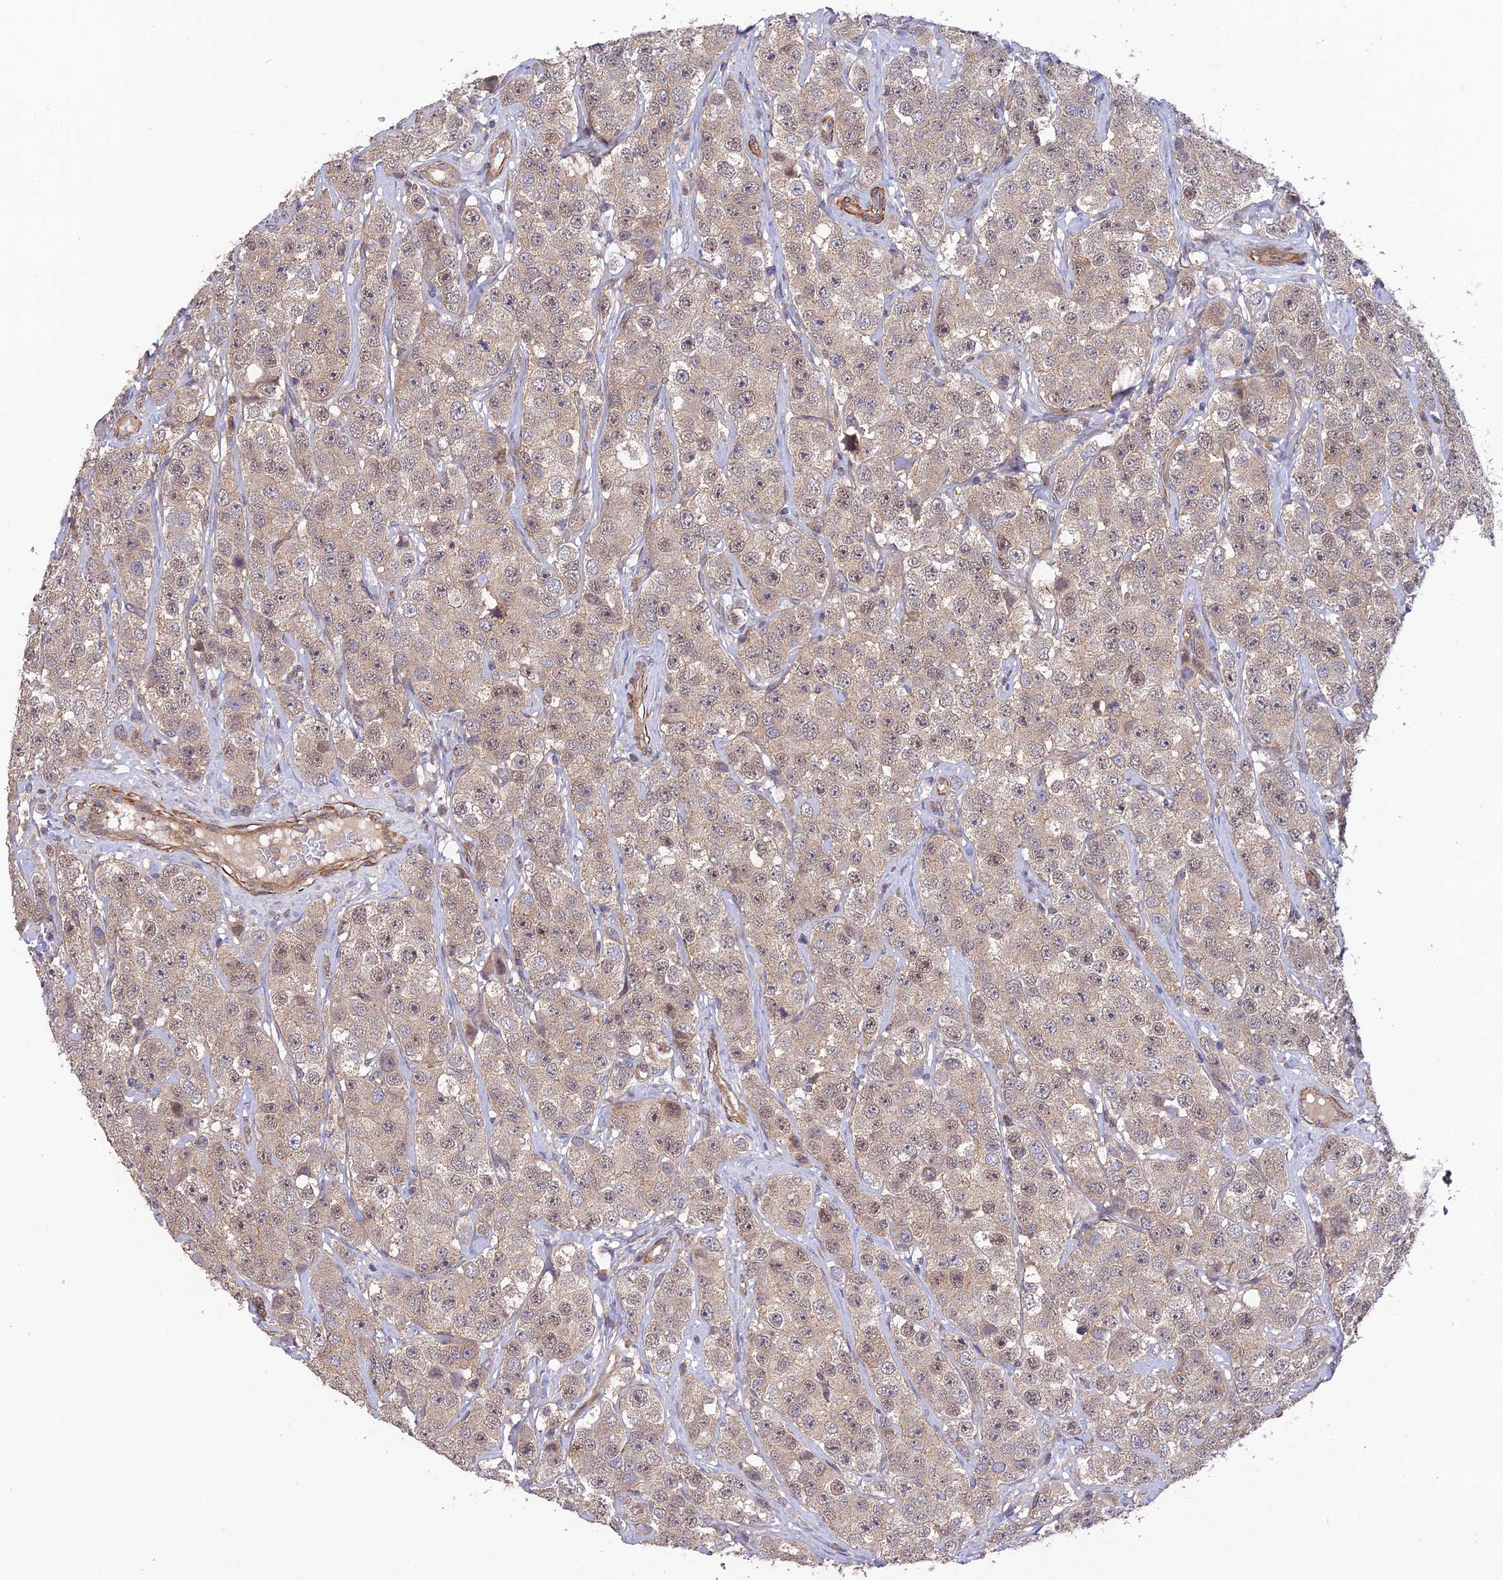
{"staining": {"intensity": "weak", "quantity": ">75%", "location": "cytoplasmic/membranous,nuclear"}, "tissue": "testis cancer", "cell_type": "Tumor cells", "image_type": "cancer", "snomed": [{"axis": "morphology", "description": "Seminoma, NOS"}, {"axis": "topography", "description": "Testis"}], "caption": "IHC (DAB) staining of testis seminoma demonstrates weak cytoplasmic/membranous and nuclear protein staining in approximately >75% of tumor cells.", "gene": "PAGR1", "patient": {"sex": "male", "age": 28}}